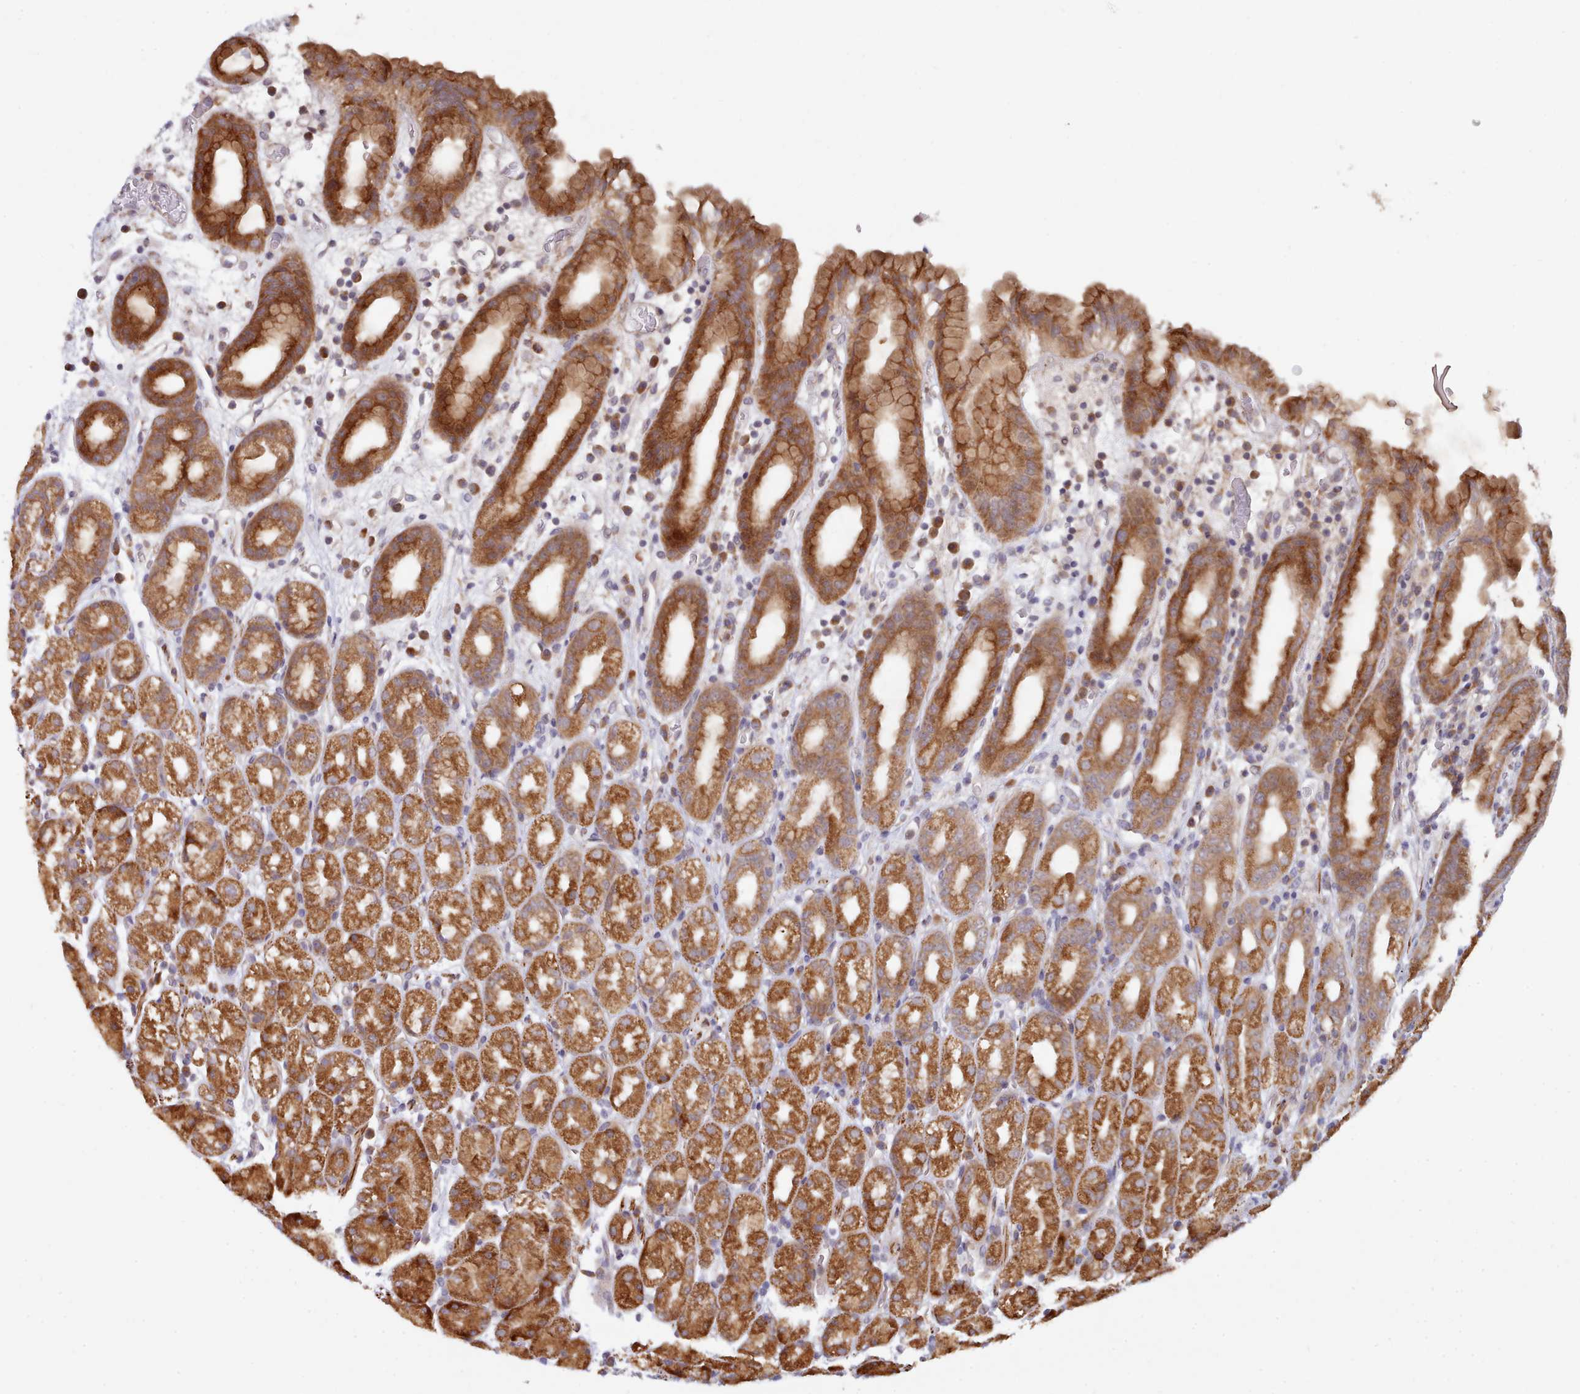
{"staining": {"intensity": "strong", "quantity": ">75%", "location": "cytoplasmic/membranous"}, "tissue": "stomach", "cell_type": "Glandular cells", "image_type": "normal", "snomed": [{"axis": "morphology", "description": "Normal tissue, NOS"}, {"axis": "topography", "description": "Stomach, upper"}, {"axis": "topography", "description": "Stomach, lower"}, {"axis": "topography", "description": "Small intestine"}], "caption": "Approximately >75% of glandular cells in unremarkable human stomach reveal strong cytoplasmic/membranous protein positivity as visualized by brown immunohistochemical staining.", "gene": "TRIM26", "patient": {"sex": "male", "age": 68}}